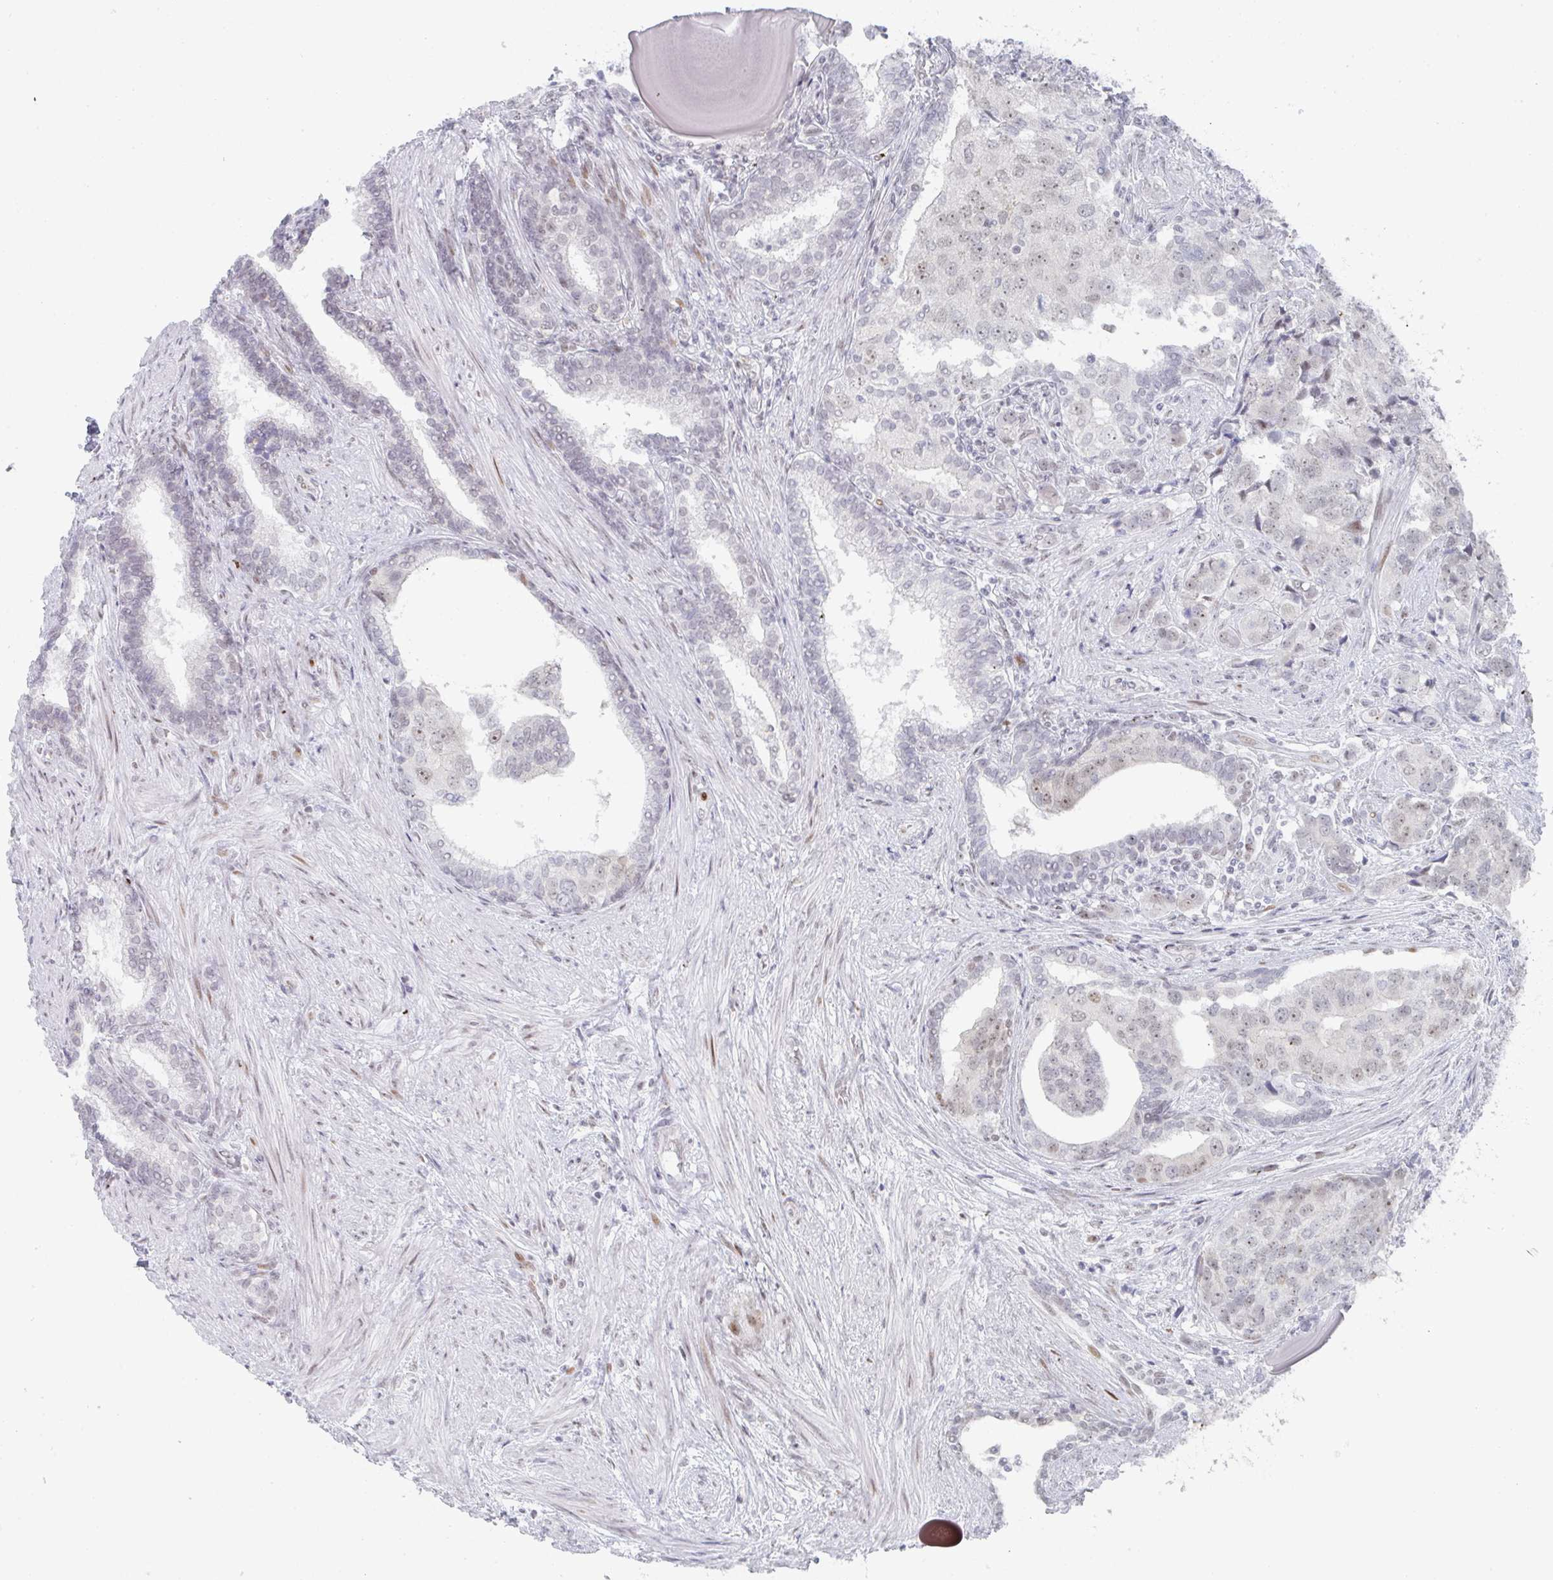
{"staining": {"intensity": "weak", "quantity": "25%-75%", "location": "nuclear"}, "tissue": "prostate cancer", "cell_type": "Tumor cells", "image_type": "cancer", "snomed": [{"axis": "morphology", "description": "Adenocarcinoma, High grade"}, {"axis": "topography", "description": "Prostate"}], "caption": "IHC photomicrograph of neoplastic tissue: human prostate high-grade adenocarcinoma stained using IHC reveals low levels of weak protein expression localized specifically in the nuclear of tumor cells, appearing as a nuclear brown color.", "gene": "POU2AF2", "patient": {"sex": "male", "age": 68}}